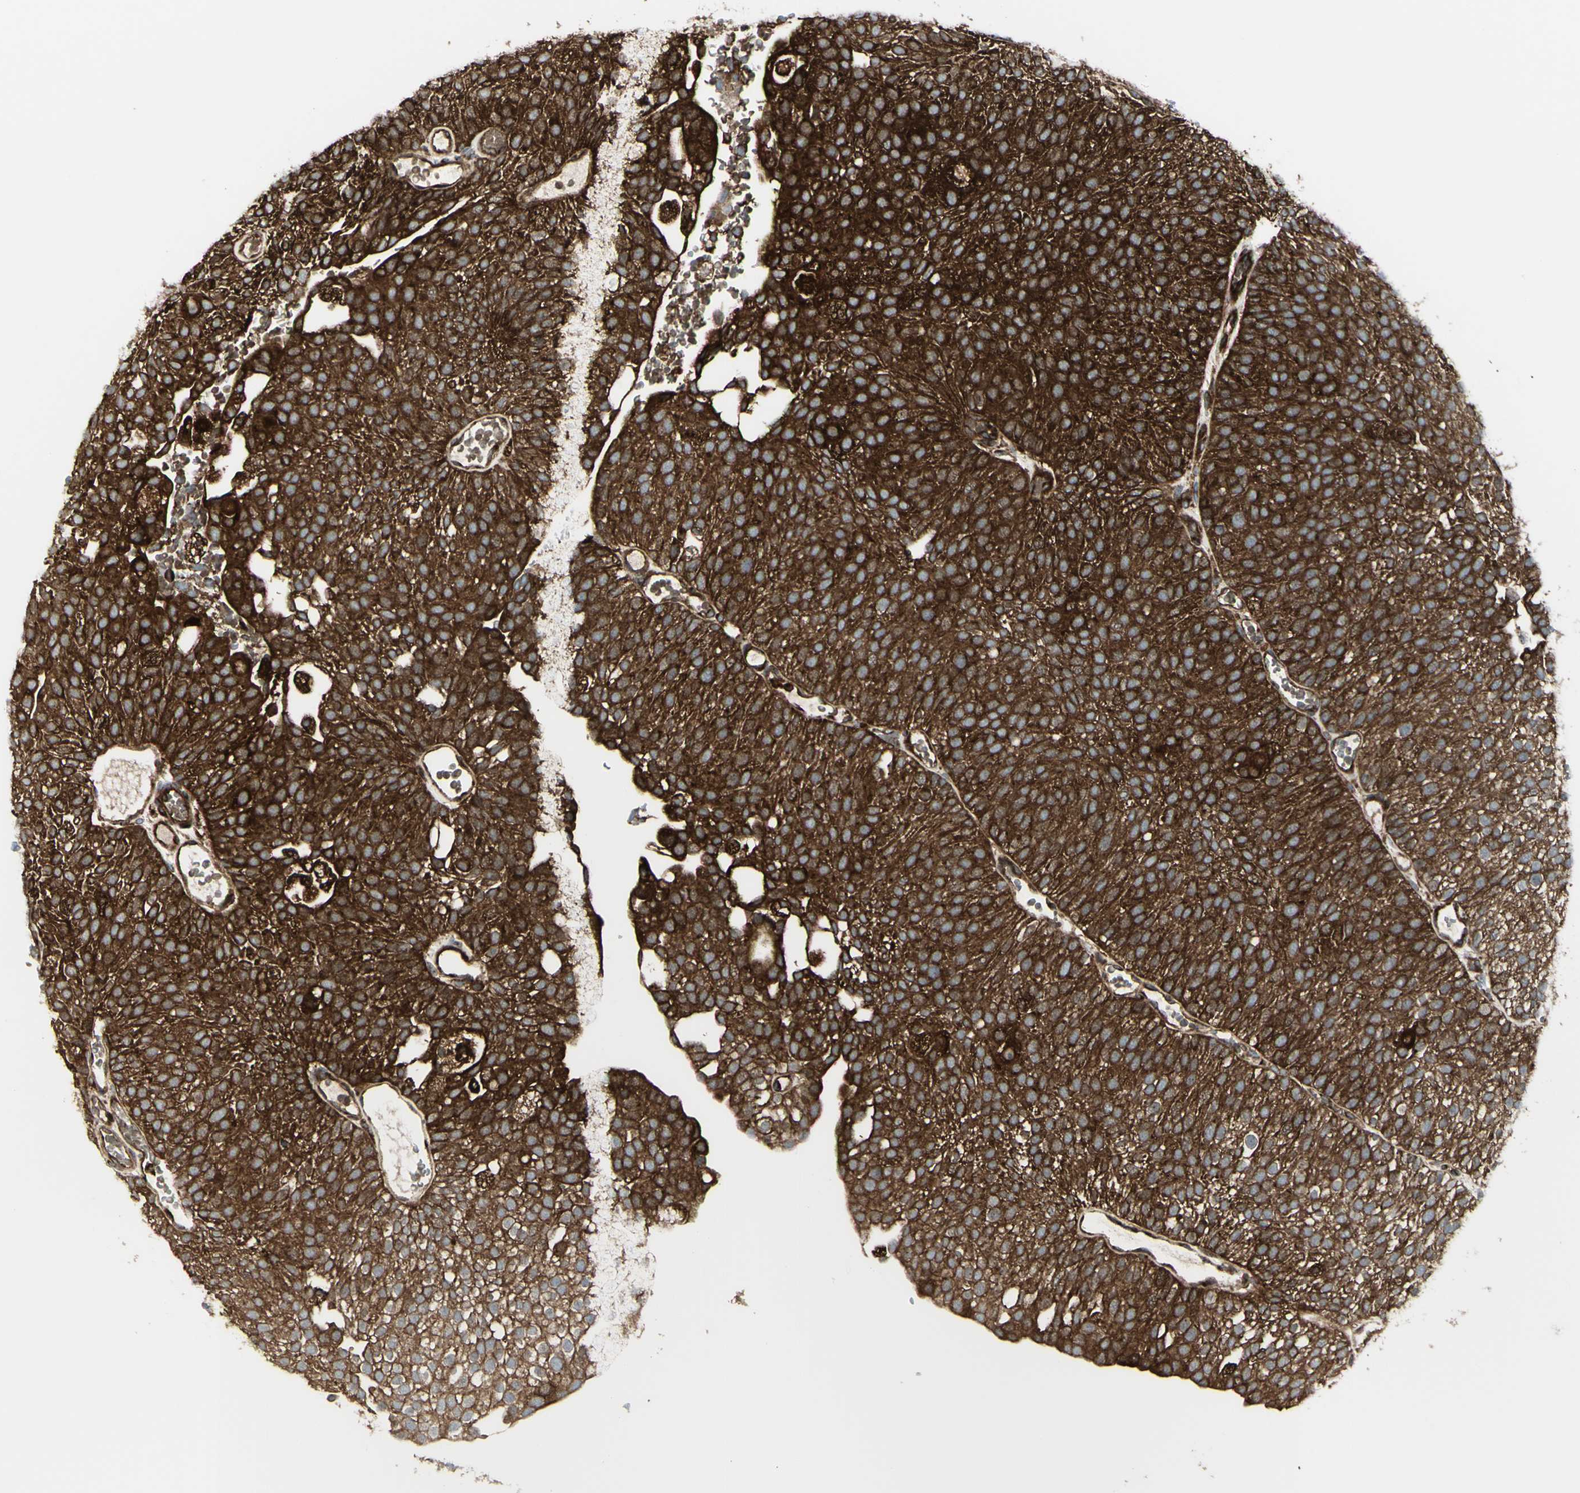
{"staining": {"intensity": "strong", "quantity": ">75%", "location": "cytoplasmic/membranous"}, "tissue": "urothelial cancer", "cell_type": "Tumor cells", "image_type": "cancer", "snomed": [{"axis": "morphology", "description": "Urothelial carcinoma, Low grade"}, {"axis": "topography", "description": "Urinary bladder"}], "caption": "Human urothelial cancer stained for a protein (brown) reveals strong cytoplasmic/membranous positive staining in about >75% of tumor cells.", "gene": "NAPA", "patient": {"sex": "male", "age": 78}}